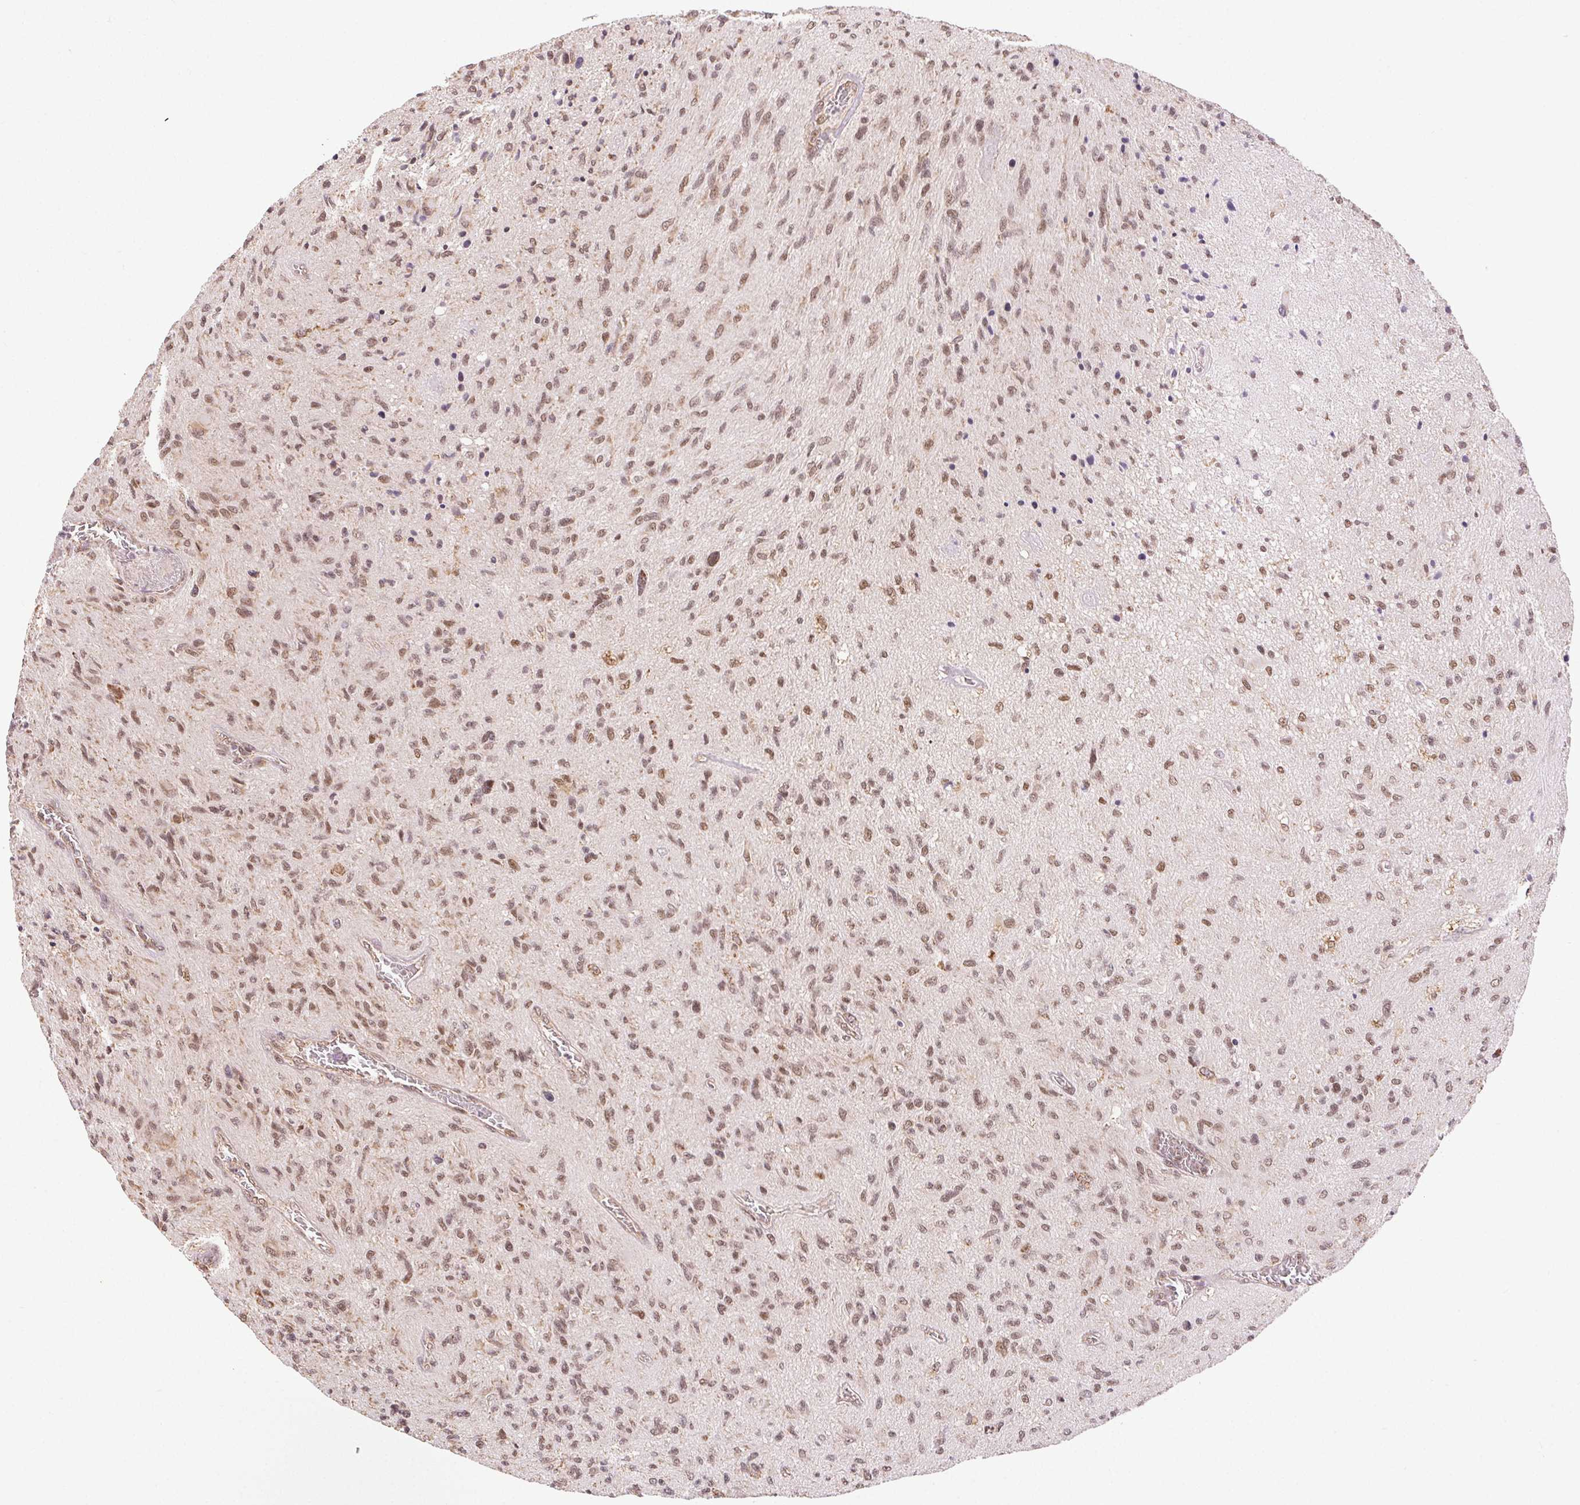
{"staining": {"intensity": "moderate", "quantity": ">75%", "location": "nuclear"}, "tissue": "glioma", "cell_type": "Tumor cells", "image_type": "cancer", "snomed": [{"axis": "morphology", "description": "Glioma, malignant, High grade"}, {"axis": "topography", "description": "Brain"}], "caption": "Human glioma stained for a protein (brown) exhibits moderate nuclear positive expression in about >75% of tumor cells.", "gene": "PIWIL4", "patient": {"sex": "male", "age": 54}}